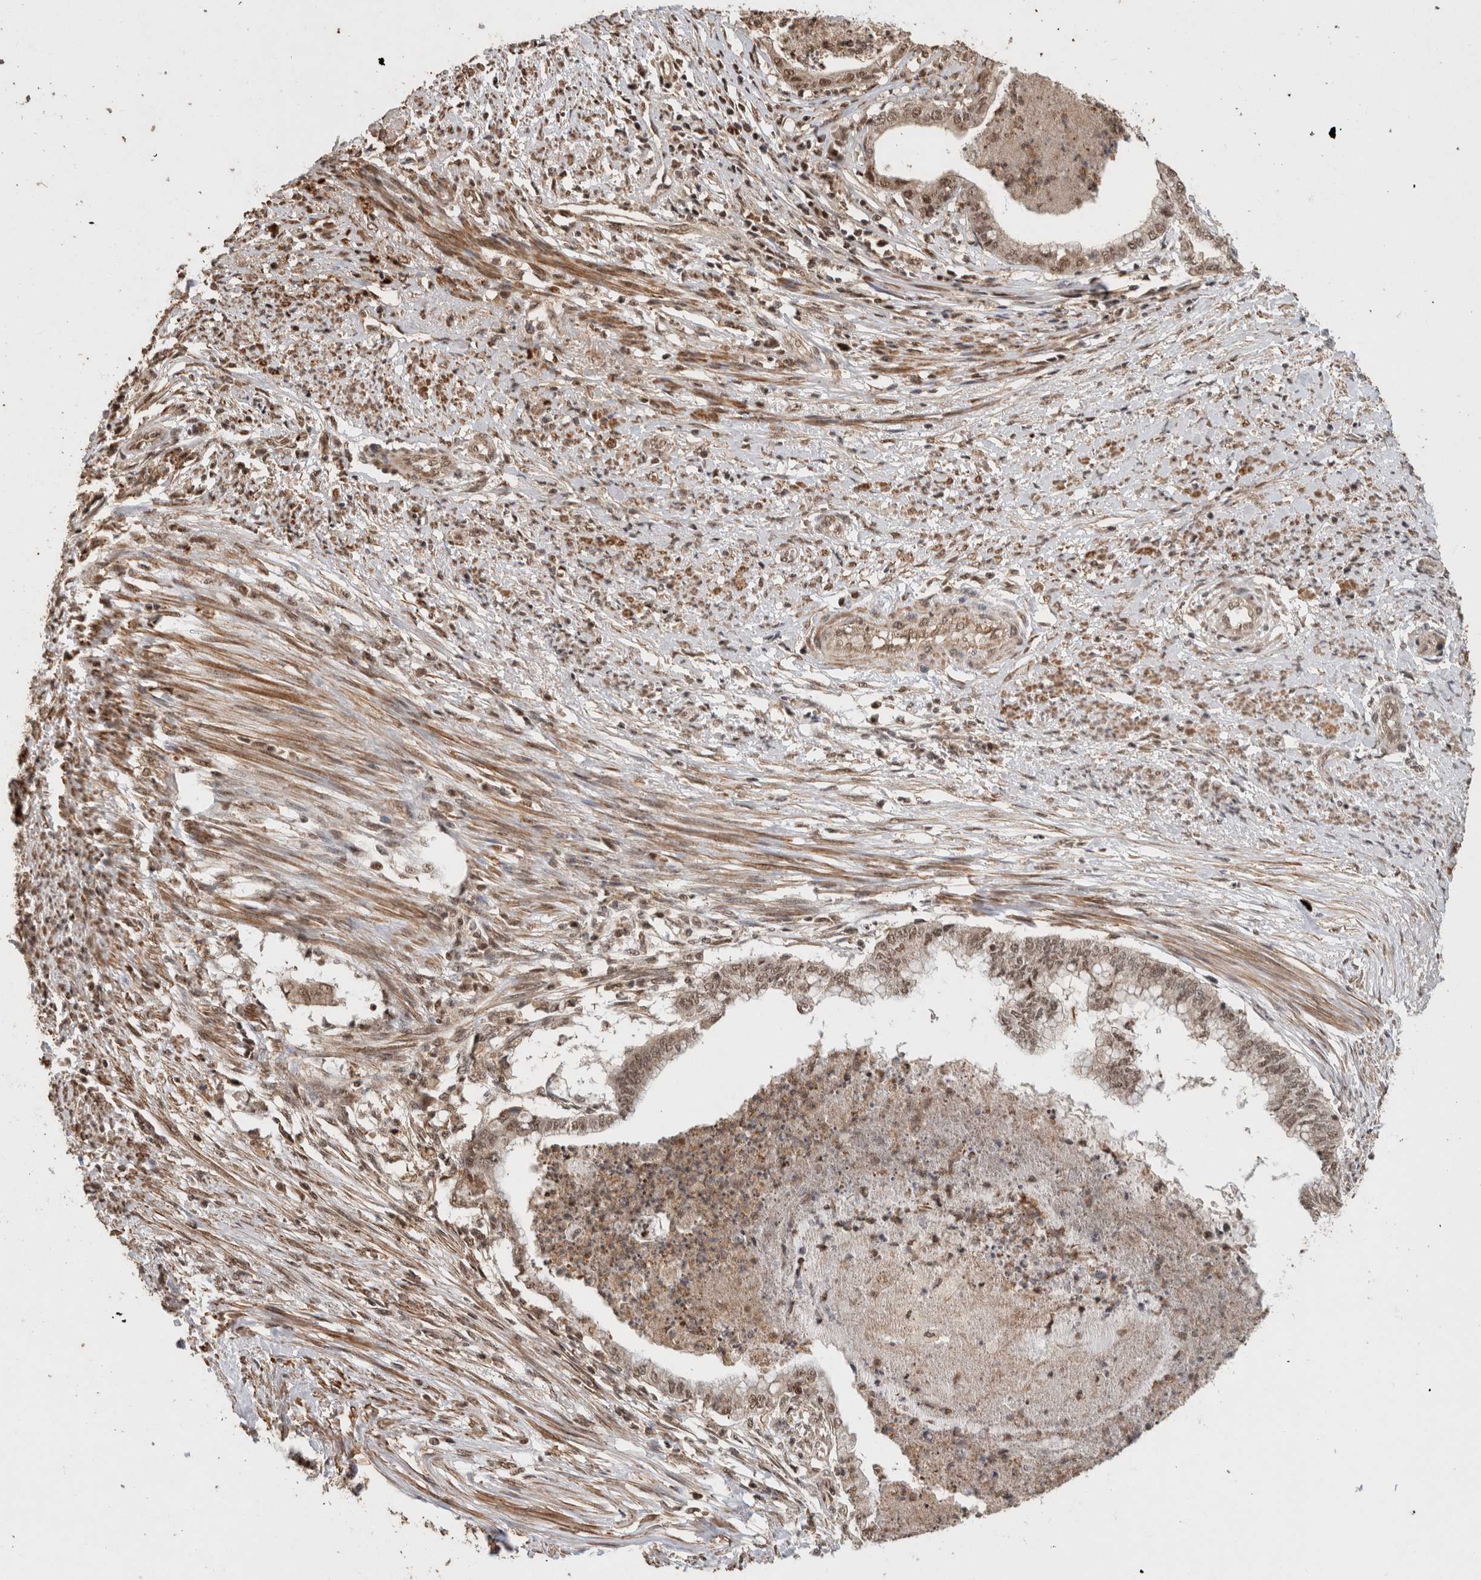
{"staining": {"intensity": "moderate", "quantity": ">75%", "location": "cytoplasmic/membranous,nuclear"}, "tissue": "endometrial cancer", "cell_type": "Tumor cells", "image_type": "cancer", "snomed": [{"axis": "morphology", "description": "Necrosis, NOS"}, {"axis": "morphology", "description": "Adenocarcinoma, NOS"}, {"axis": "topography", "description": "Endometrium"}], "caption": "High-power microscopy captured an immunohistochemistry image of endometrial cancer (adenocarcinoma), revealing moderate cytoplasmic/membranous and nuclear expression in approximately >75% of tumor cells.", "gene": "KEAP1", "patient": {"sex": "female", "age": 79}}